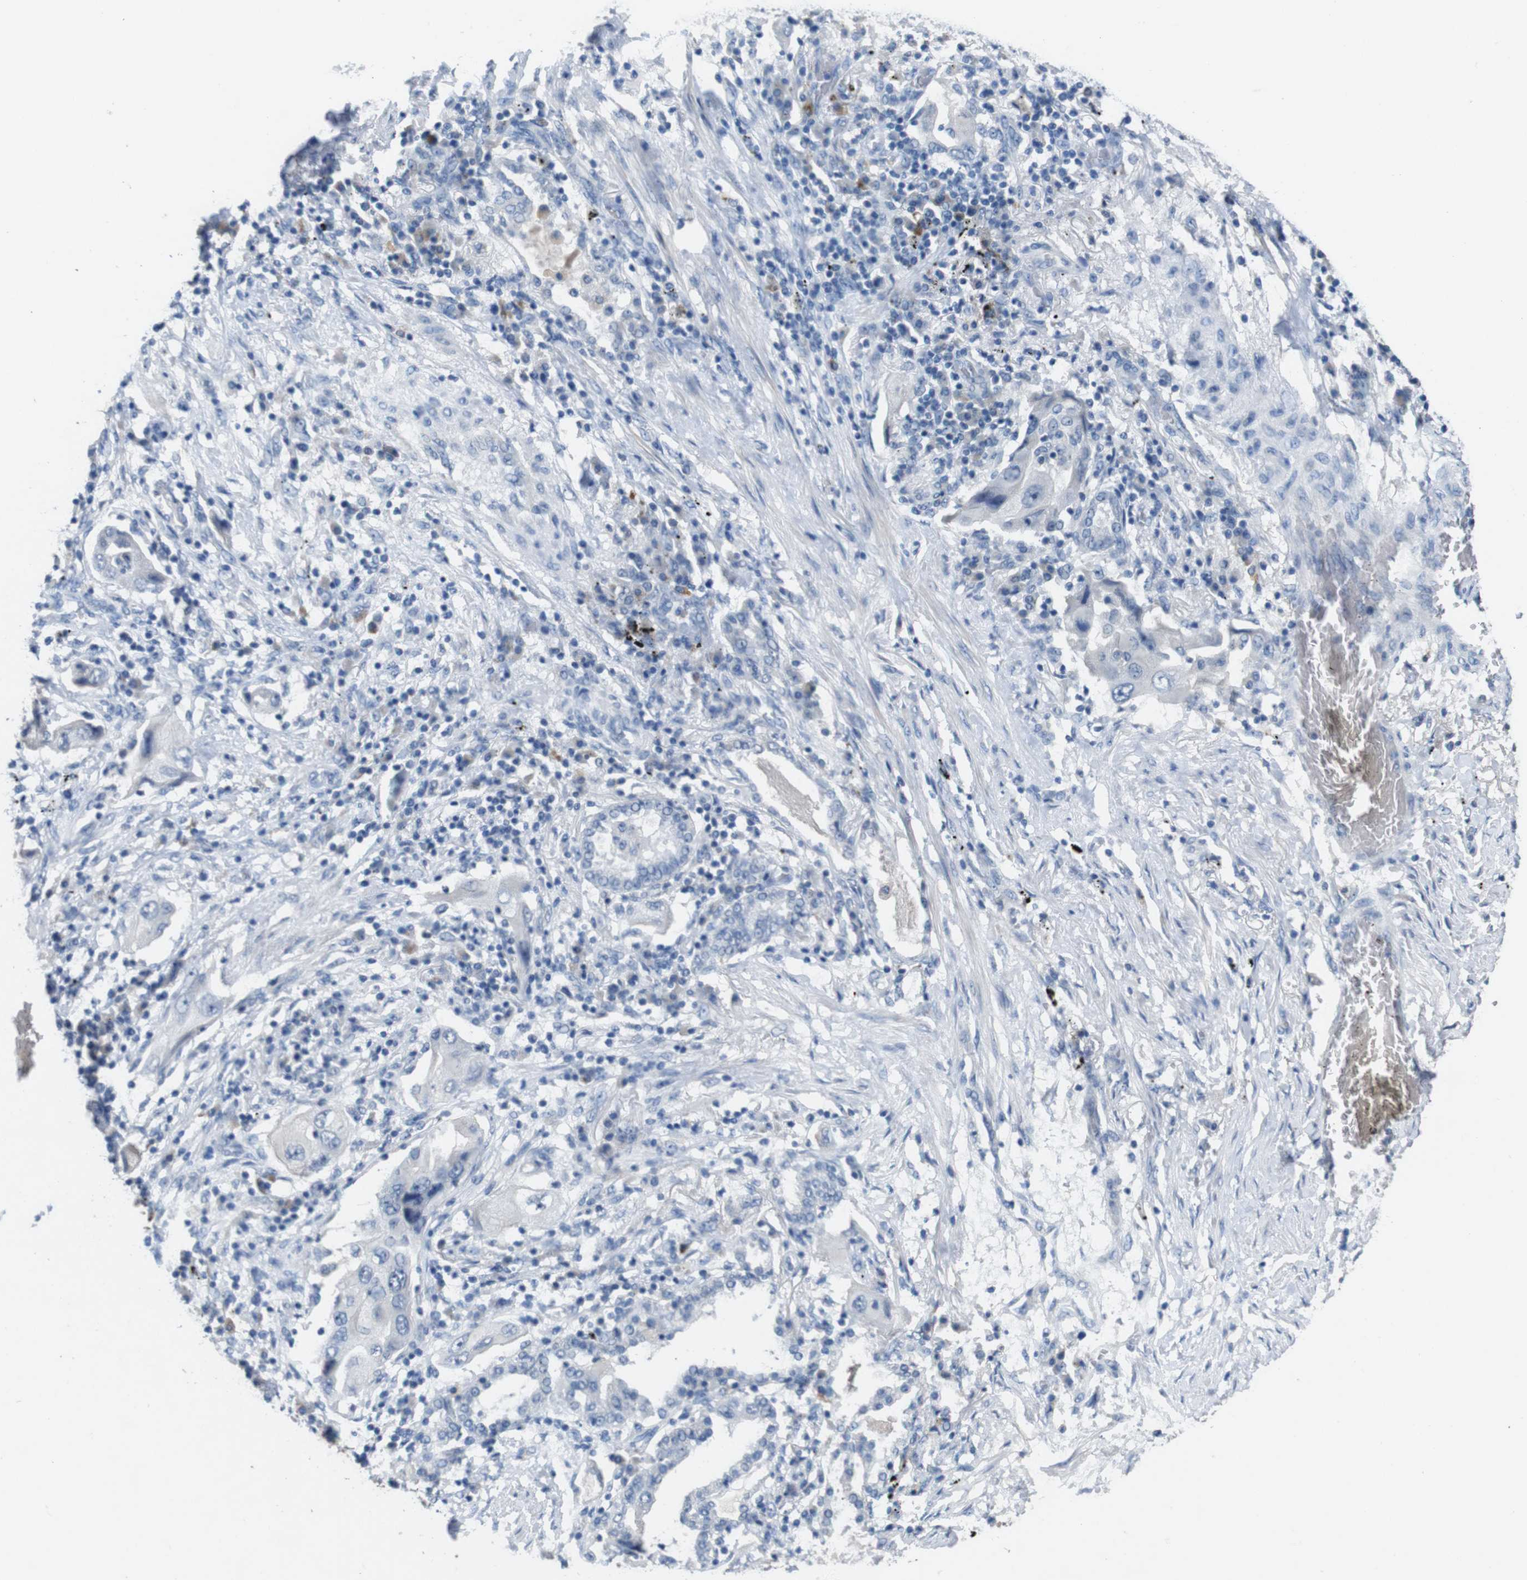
{"staining": {"intensity": "negative", "quantity": "none", "location": "none"}, "tissue": "lung cancer", "cell_type": "Tumor cells", "image_type": "cancer", "snomed": [{"axis": "morphology", "description": "Adenocarcinoma, NOS"}, {"axis": "topography", "description": "Lung"}], "caption": "This is an immunohistochemistry (IHC) photomicrograph of human lung cancer (adenocarcinoma). There is no positivity in tumor cells.", "gene": "SLC2A8", "patient": {"sex": "female", "age": 65}}